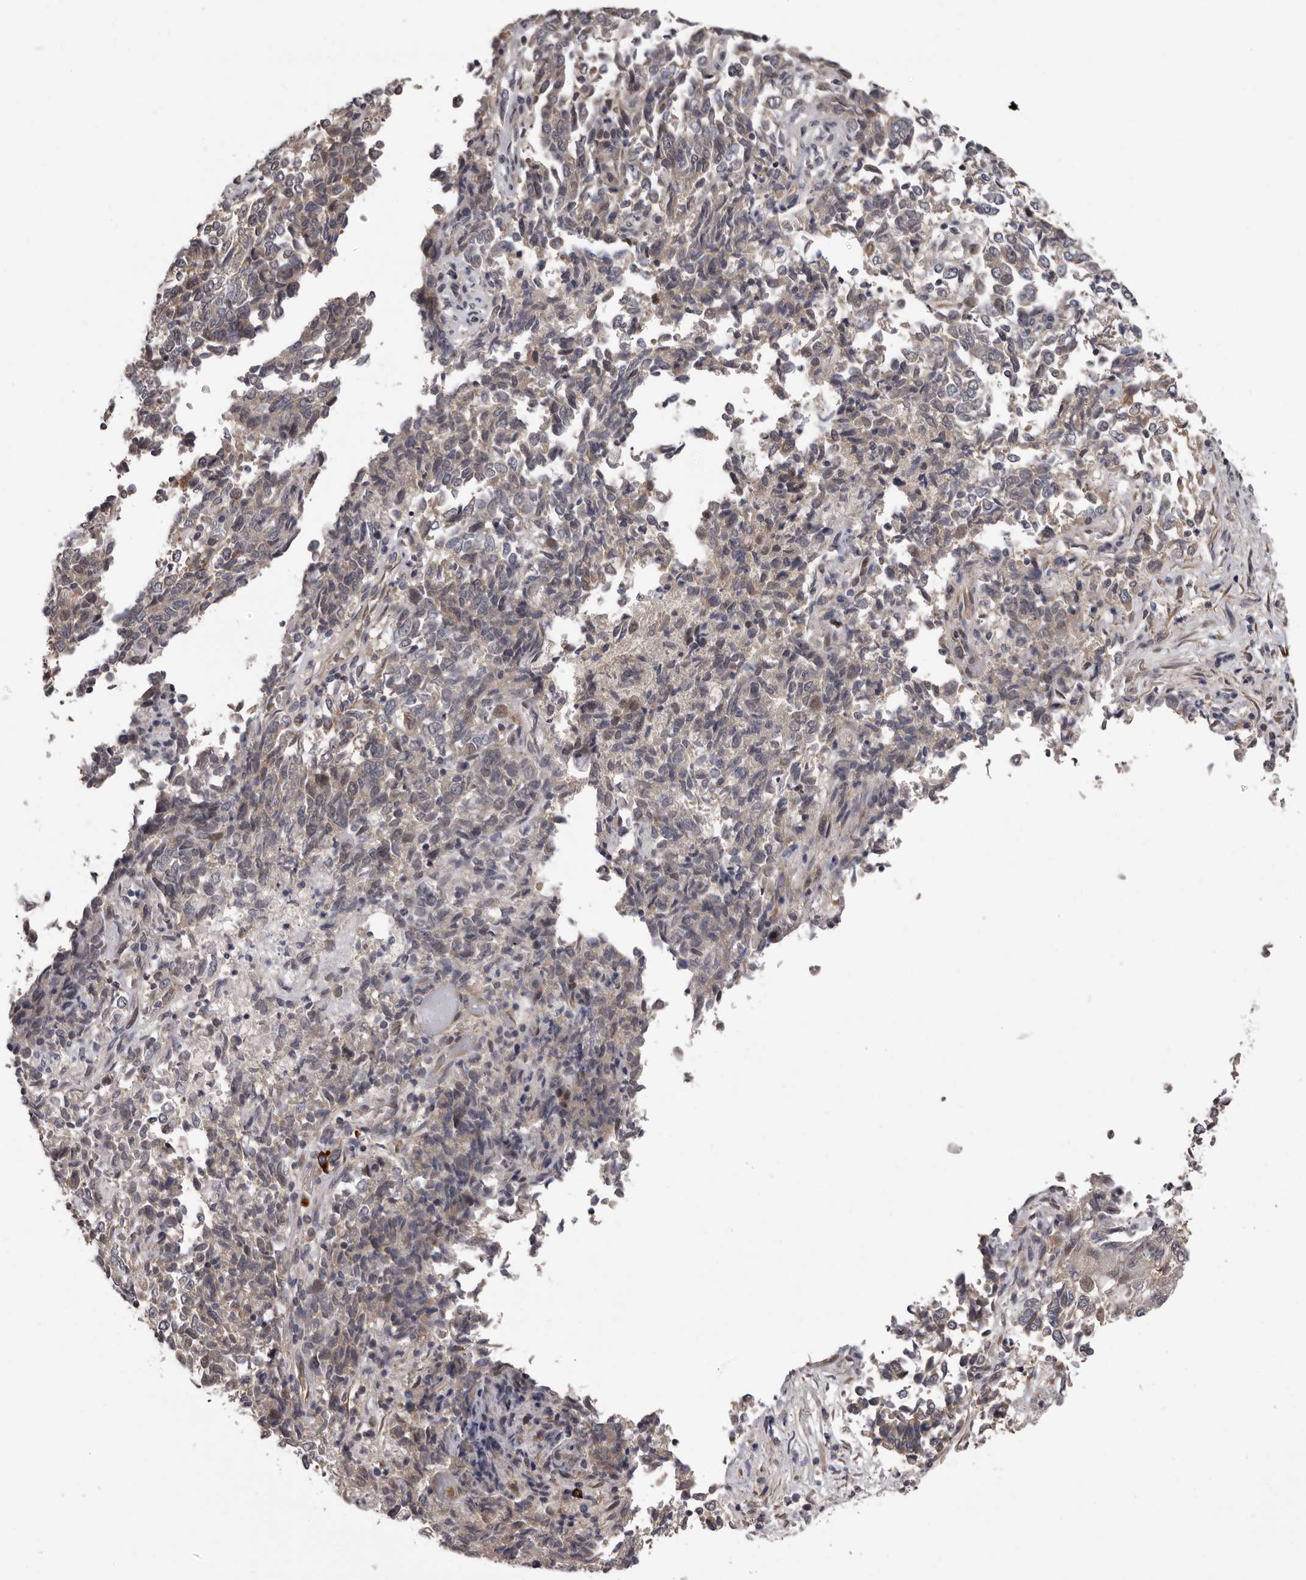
{"staining": {"intensity": "weak", "quantity": "25%-75%", "location": "cytoplasmic/membranous"}, "tissue": "endometrial cancer", "cell_type": "Tumor cells", "image_type": "cancer", "snomed": [{"axis": "morphology", "description": "Adenocarcinoma, NOS"}, {"axis": "topography", "description": "Endometrium"}], "caption": "Protein expression by immunohistochemistry reveals weak cytoplasmic/membranous staining in approximately 25%-75% of tumor cells in endometrial cancer.", "gene": "MED8", "patient": {"sex": "female", "age": 80}}